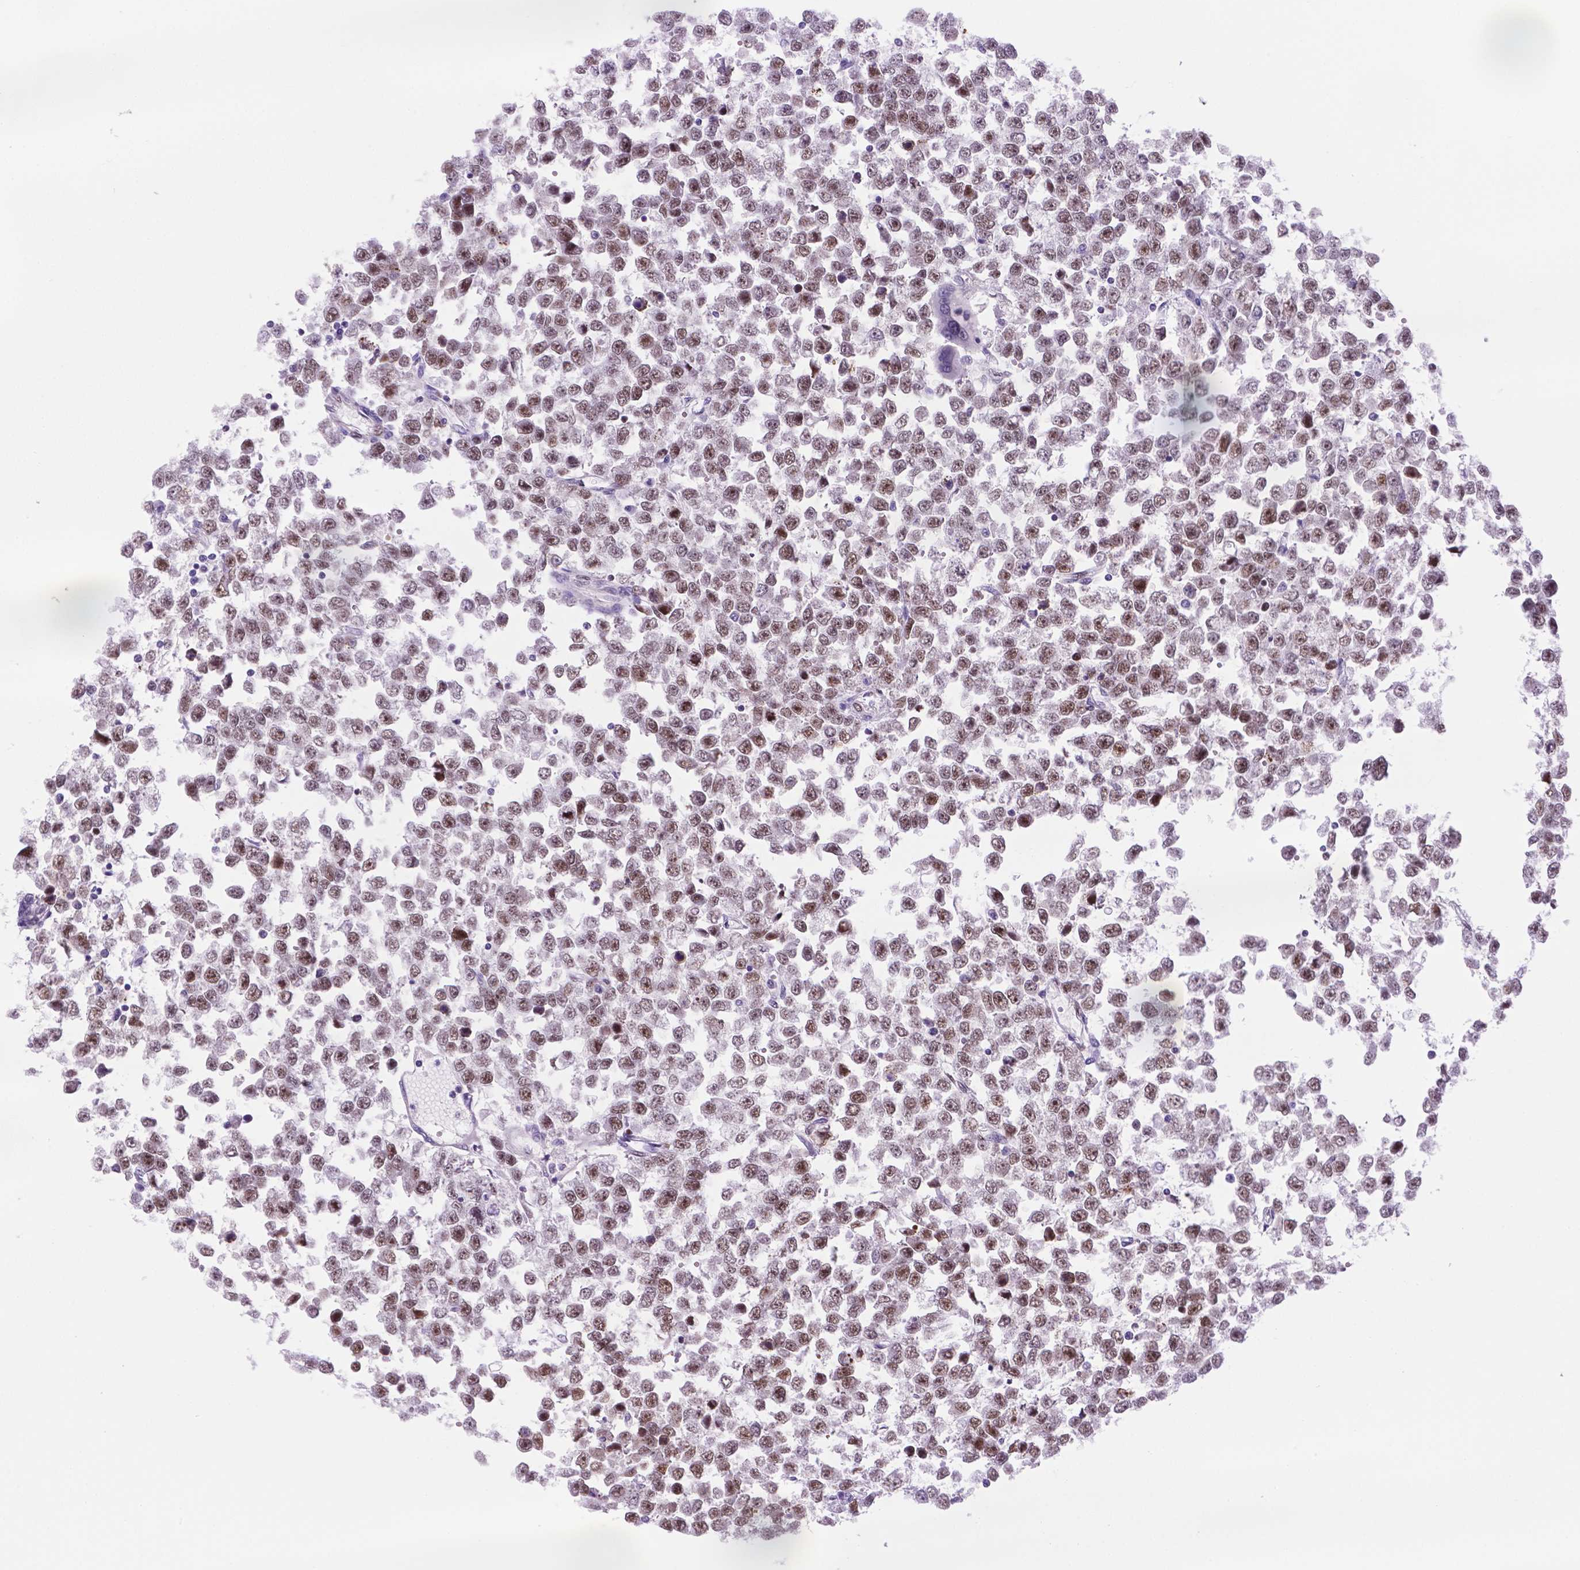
{"staining": {"intensity": "moderate", "quantity": ">75%", "location": "nuclear"}, "tissue": "testis cancer", "cell_type": "Tumor cells", "image_type": "cancer", "snomed": [{"axis": "morphology", "description": "Normal tissue, NOS"}, {"axis": "morphology", "description": "Seminoma, NOS"}, {"axis": "topography", "description": "Testis"}, {"axis": "topography", "description": "Epididymis"}], "caption": "Immunohistochemistry (IHC) micrograph of neoplastic tissue: testis cancer stained using IHC shows medium levels of moderate protein expression localized specifically in the nuclear of tumor cells, appearing as a nuclear brown color.", "gene": "NCAPH2", "patient": {"sex": "male", "age": 34}}